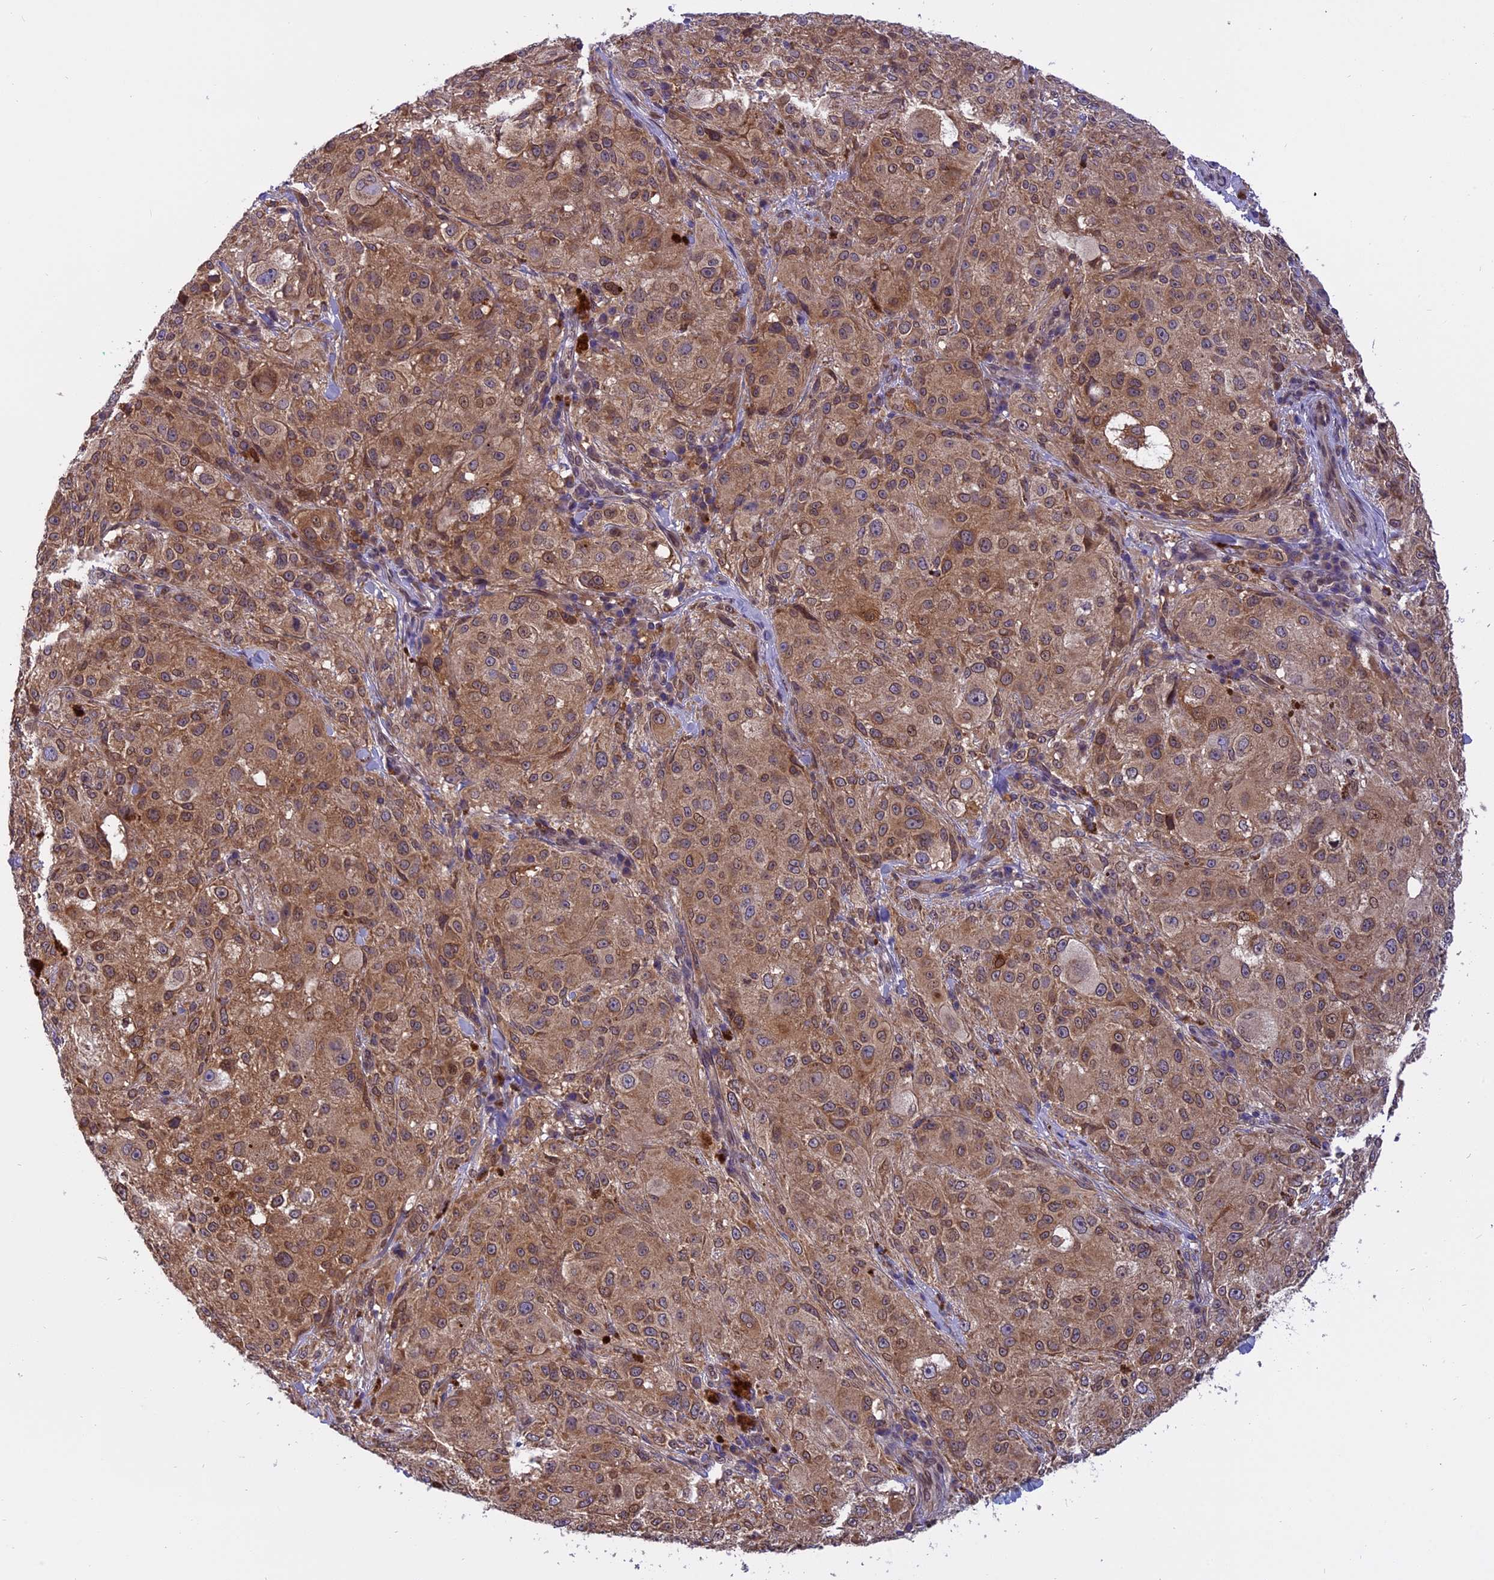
{"staining": {"intensity": "moderate", "quantity": ">75%", "location": "cytoplasmic/membranous,nuclear"}, "tissue": "melanoma", "cell_type": "Tumor cells", "image_type": "cancer", "snomed": [{"axis": "morphology", "description": "Necrosis, NOS"}, {"axis": "morphology", "description": "Malignant melanoma, NOS"}, {"axis": "topography", "description": "Skin"}], "caption": "Protein staining shows moderate cytoplasmic/membranous and nuclear expression in about >75% of tumor cells in melanoma.", "gene": "CHMP2A", "patient": {"sex": "female", "age": 87}}